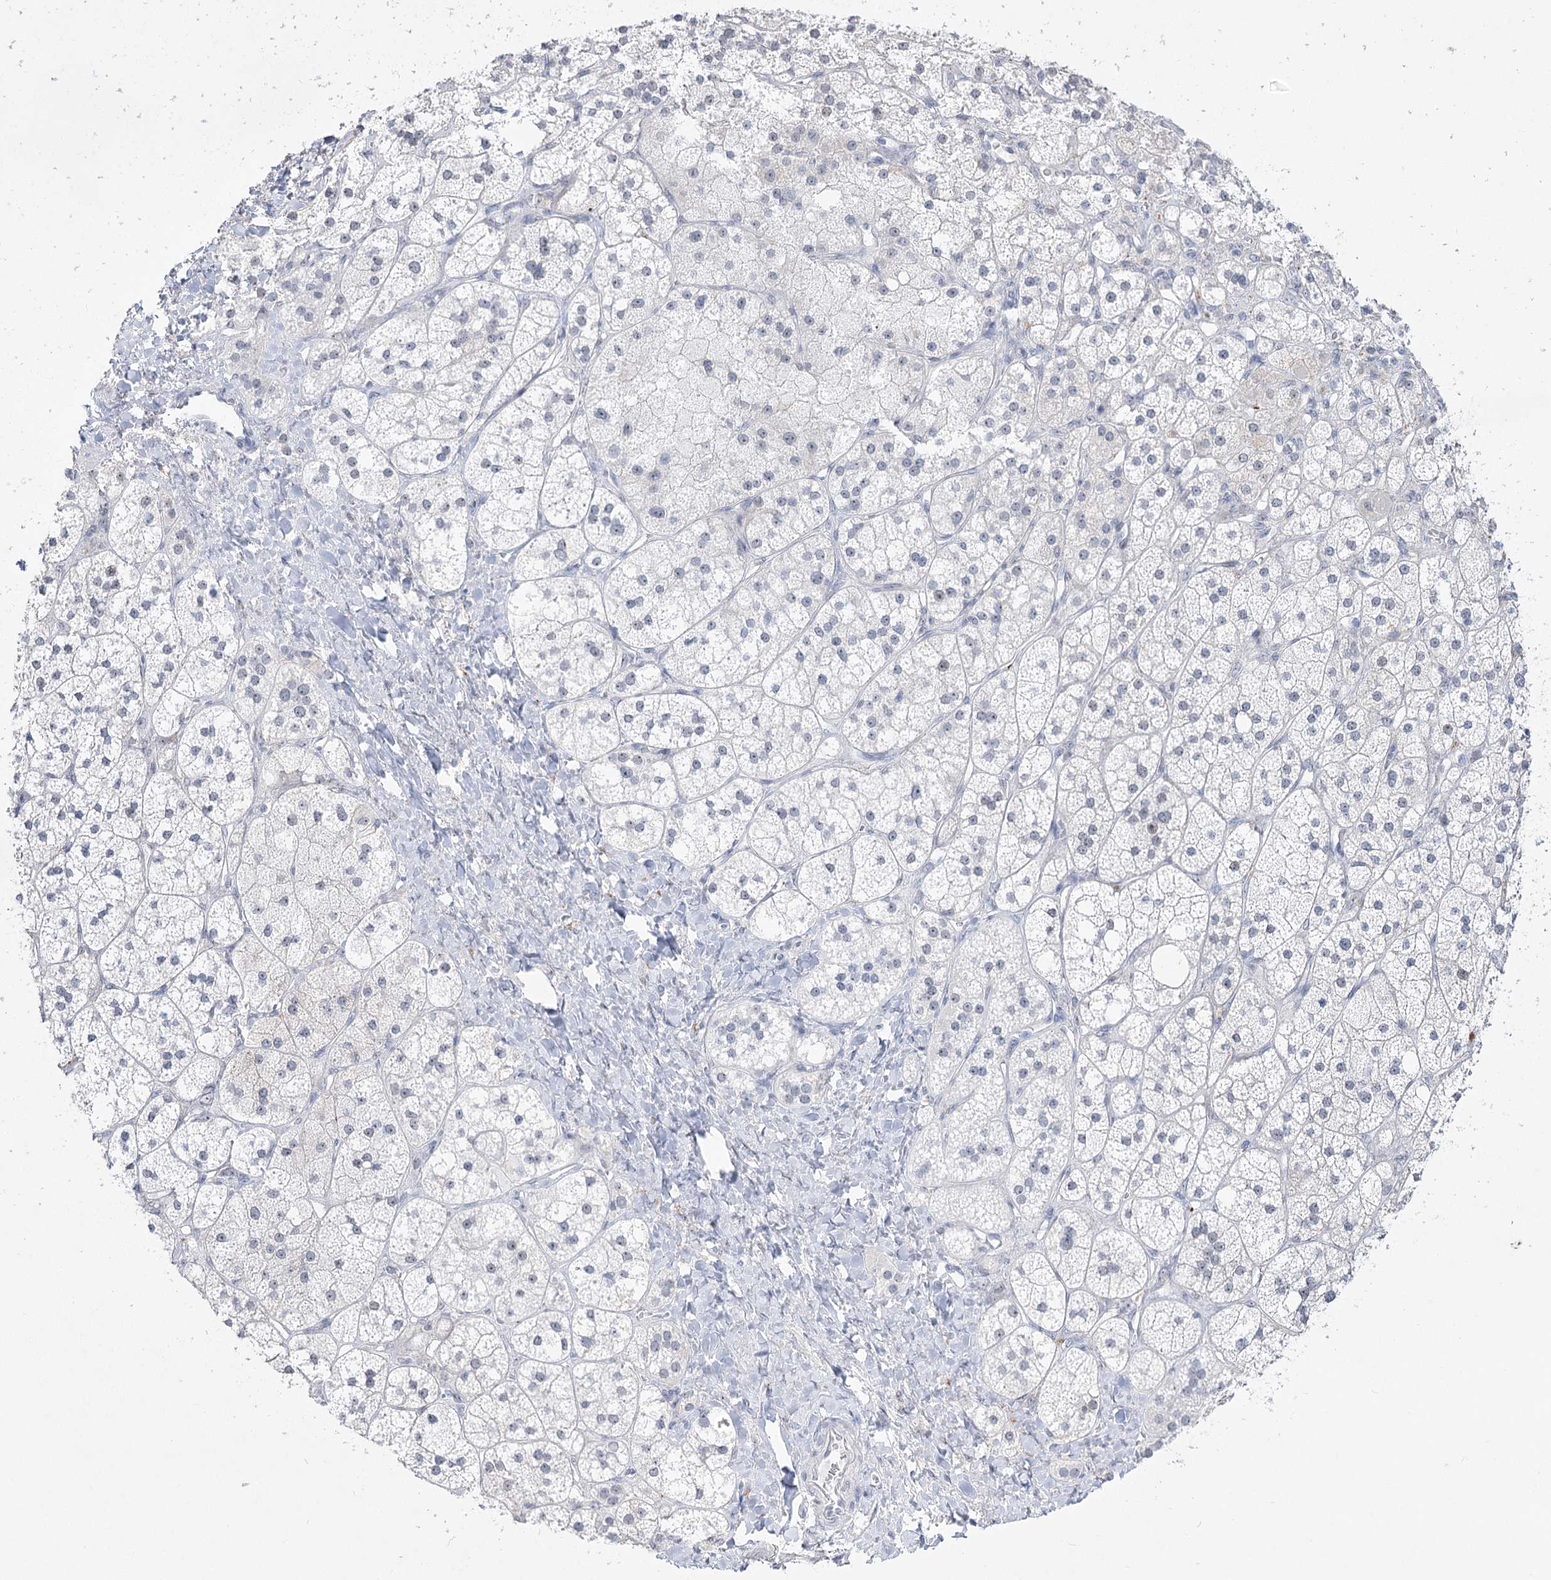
{"staining": {"intensity": "moderate", "quantity": "<25%", "location": "cytoplasmic/membranous,nuclear"}, "tissue": "adrenal gland", "cell_type": "Glandular cells", "image_type": "normal", "snomed": [{"axis": "morphology", "description": "Normal tissue, NOS"}, {"axis": "topography", "description": "Adrenal gland"}], "caption": "Immunohistochemistry (DAB (3,3'-diaminobenzidine)) staining of unremarkable adrenal gland reveals moderate cytoplasmic/membranous,nuclear protein positivity in approximately <25% of glandular cells. (Stains: DAB (3,3'-diaminobenzidine) in brown, nuclei in blue, Microscopy: brightfield microscopy at high magnification).", "gene": "DDX50", "patient": {"sex": "male", "age": 61}}